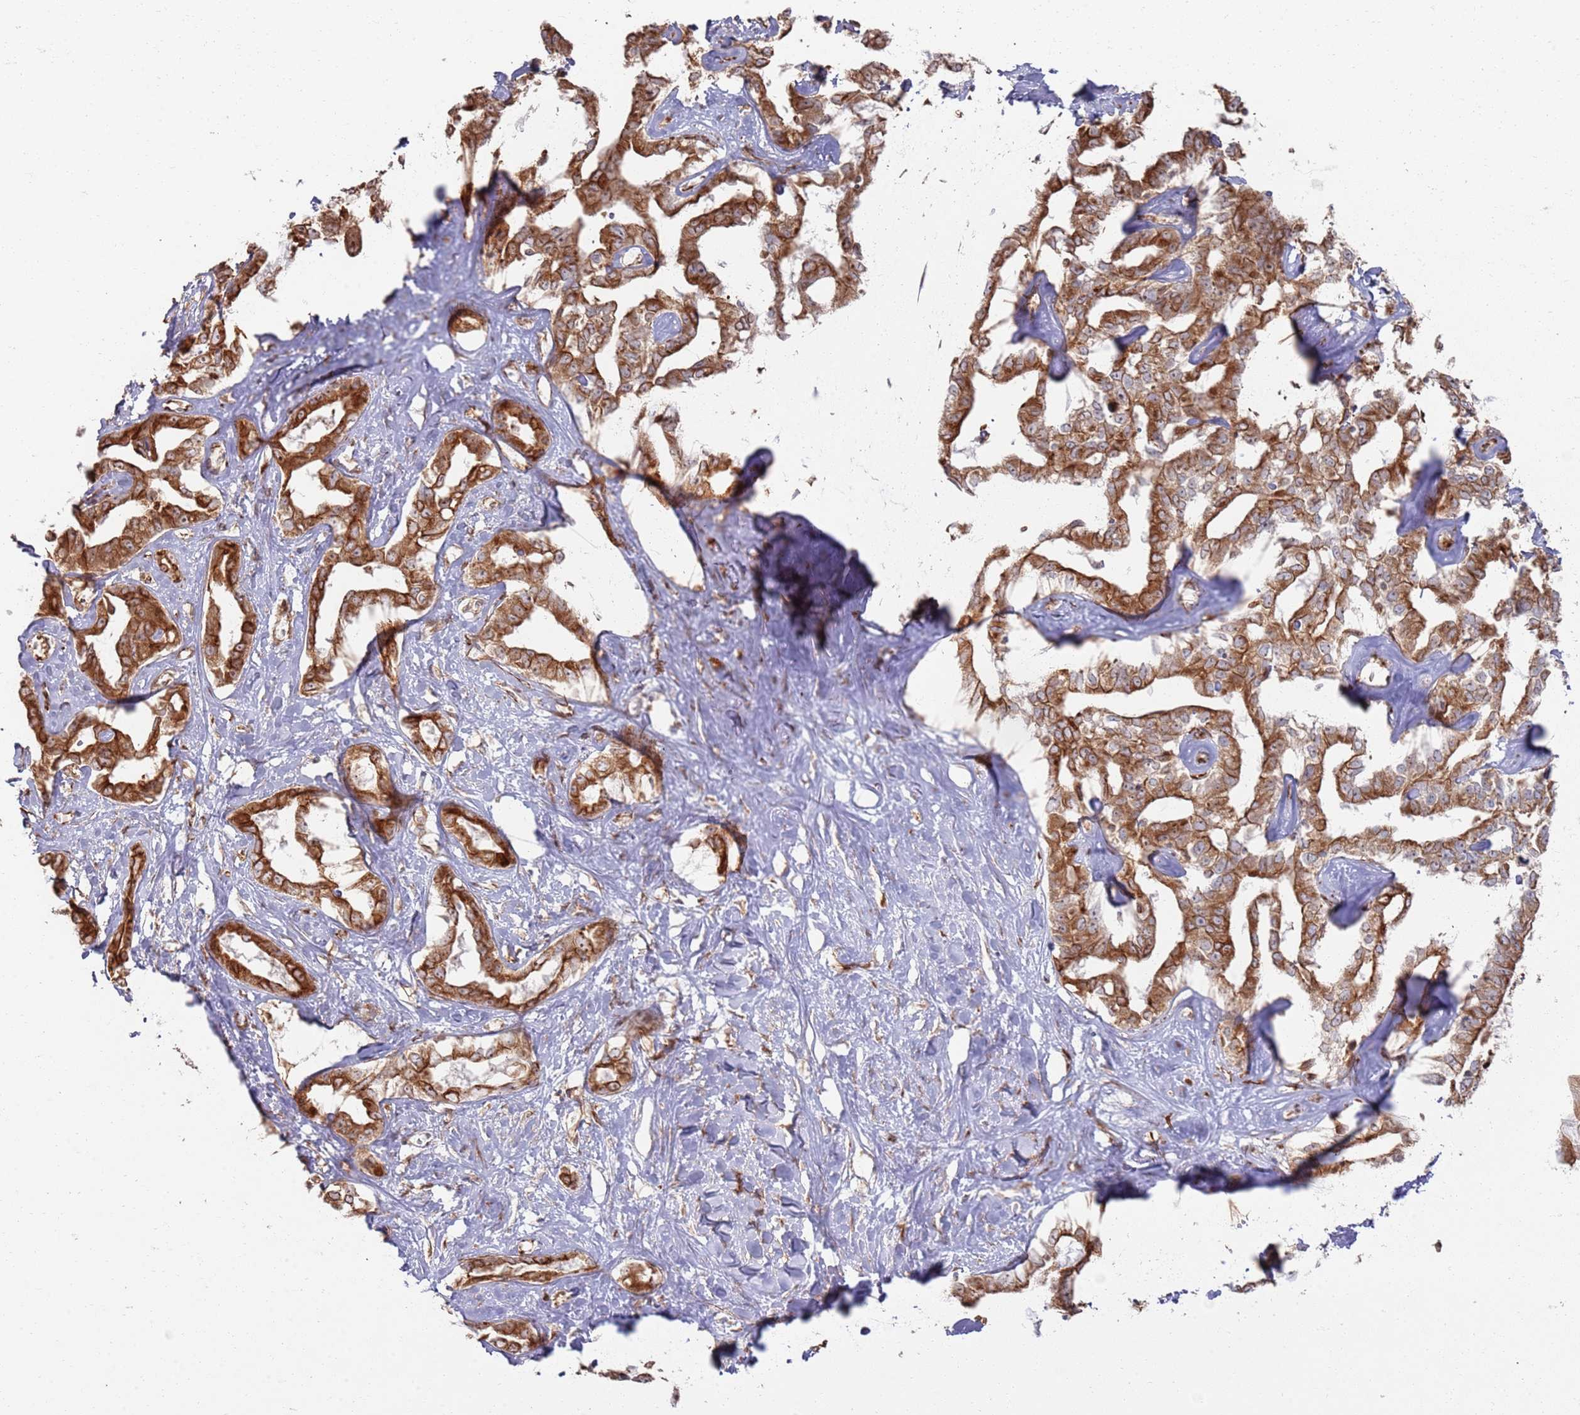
{"staining": {"intensity": "strong", "quantity": ">75%", "location": "cytoplasmic/membranous"}, "tissue": "liver cancer", "cell_type": "Tumor cells", "image_type": "cancer", "snomed": [{"axis": "morphology", "description": "Cholangiocarcinoma"}, {"axis": "topography", "description": "Liver"}], "caption": "Tumor cells reveal high levels of strong cytoplasmic/membranous positivity in approximately >75% of cells in liver cancer.", "gene": "PHF21A", "patient": {"sex": "male", "age": 59}}